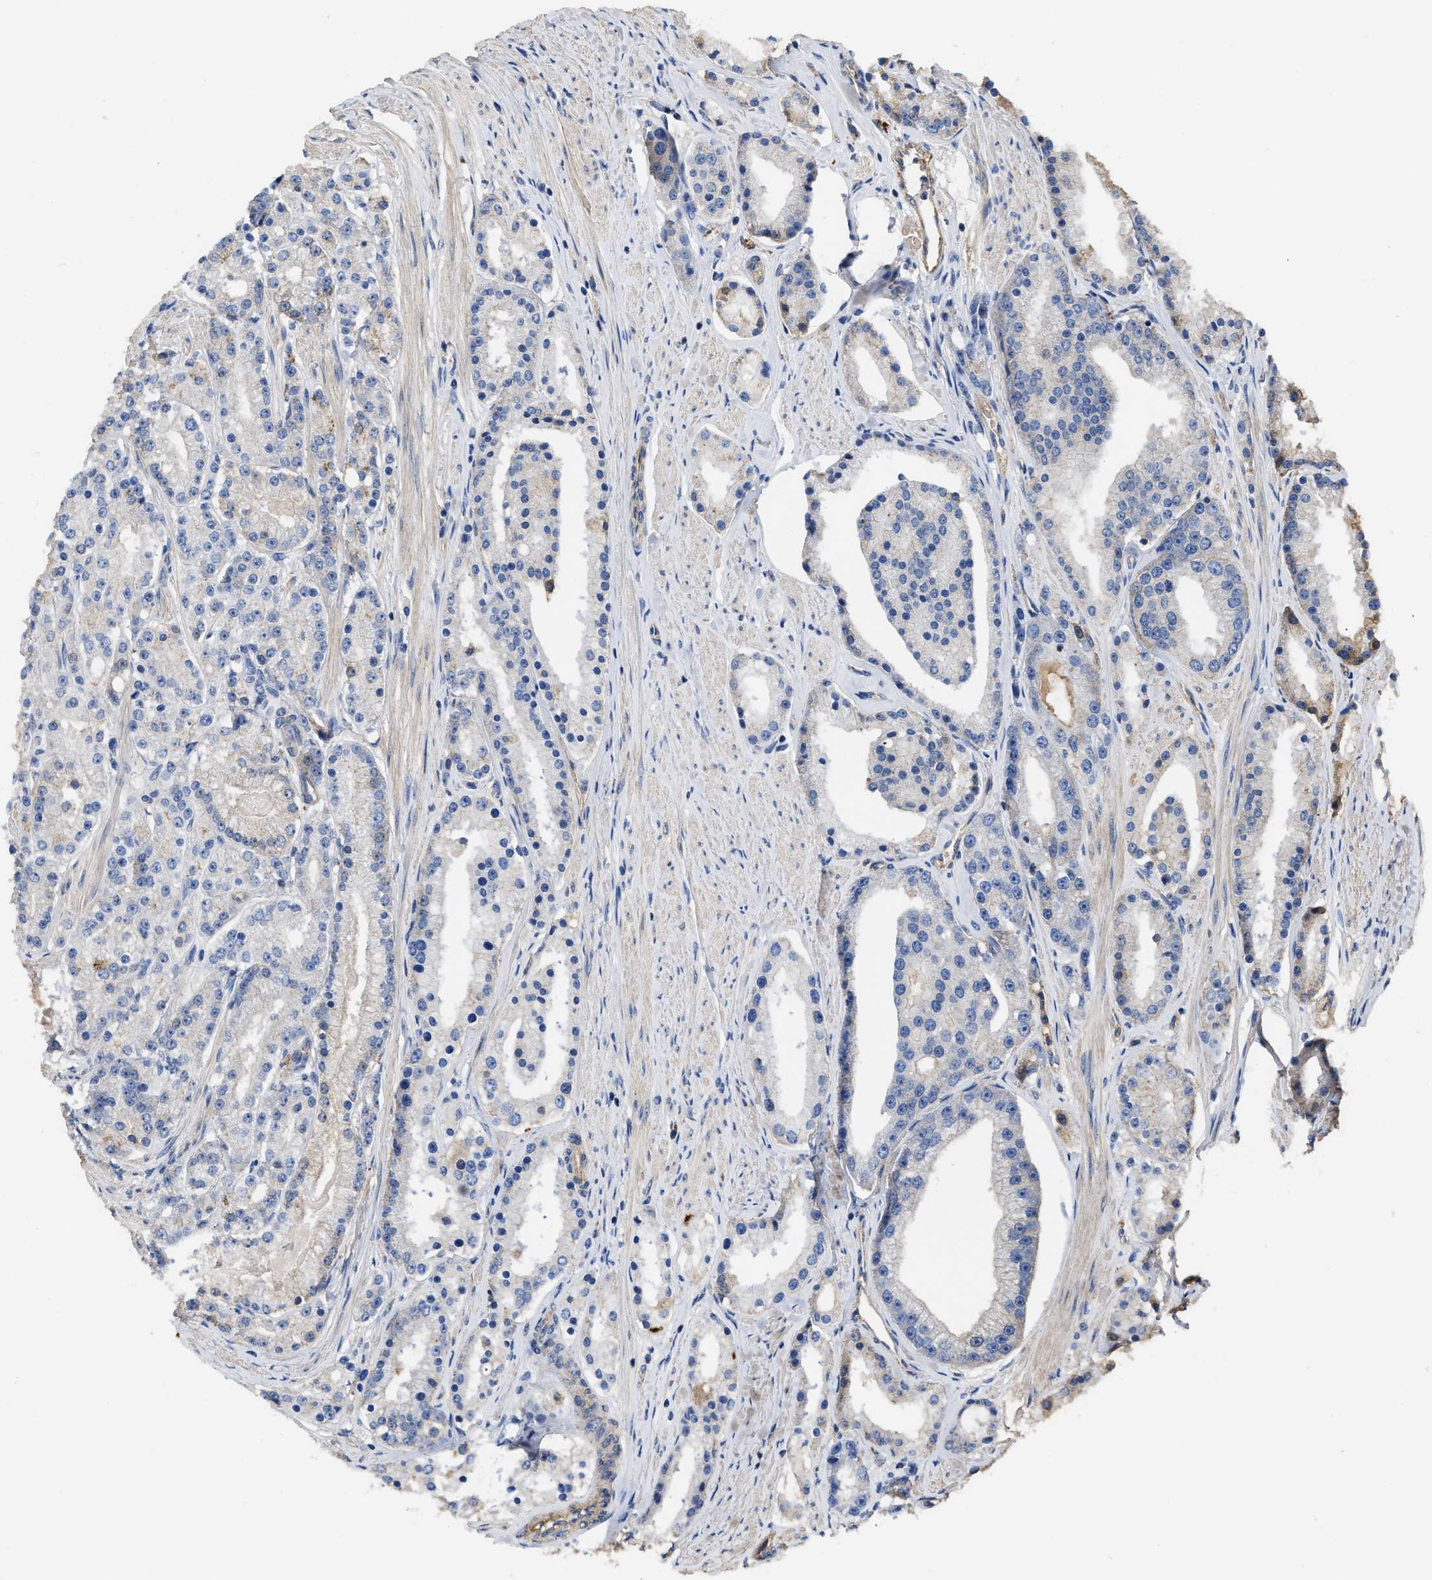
{"staining": {"intensity": "negative", "quantity": "none", "location": "none"}, "tissue": "prostate cancer", "cell_type": "Tumor cells", "image_type": "cancer", "snomed": [{"axis": "morphology", "description": "Adenocarcinoma, Low grade"}, {"axis": "topography", "description": "Prostate"}], "caption": "A micrograph of human prostate low-grade adenocarcinoma is negative for staining in tumor cells.", "gene": "USP4", "patient": {"sex": "male", "age": 63}}